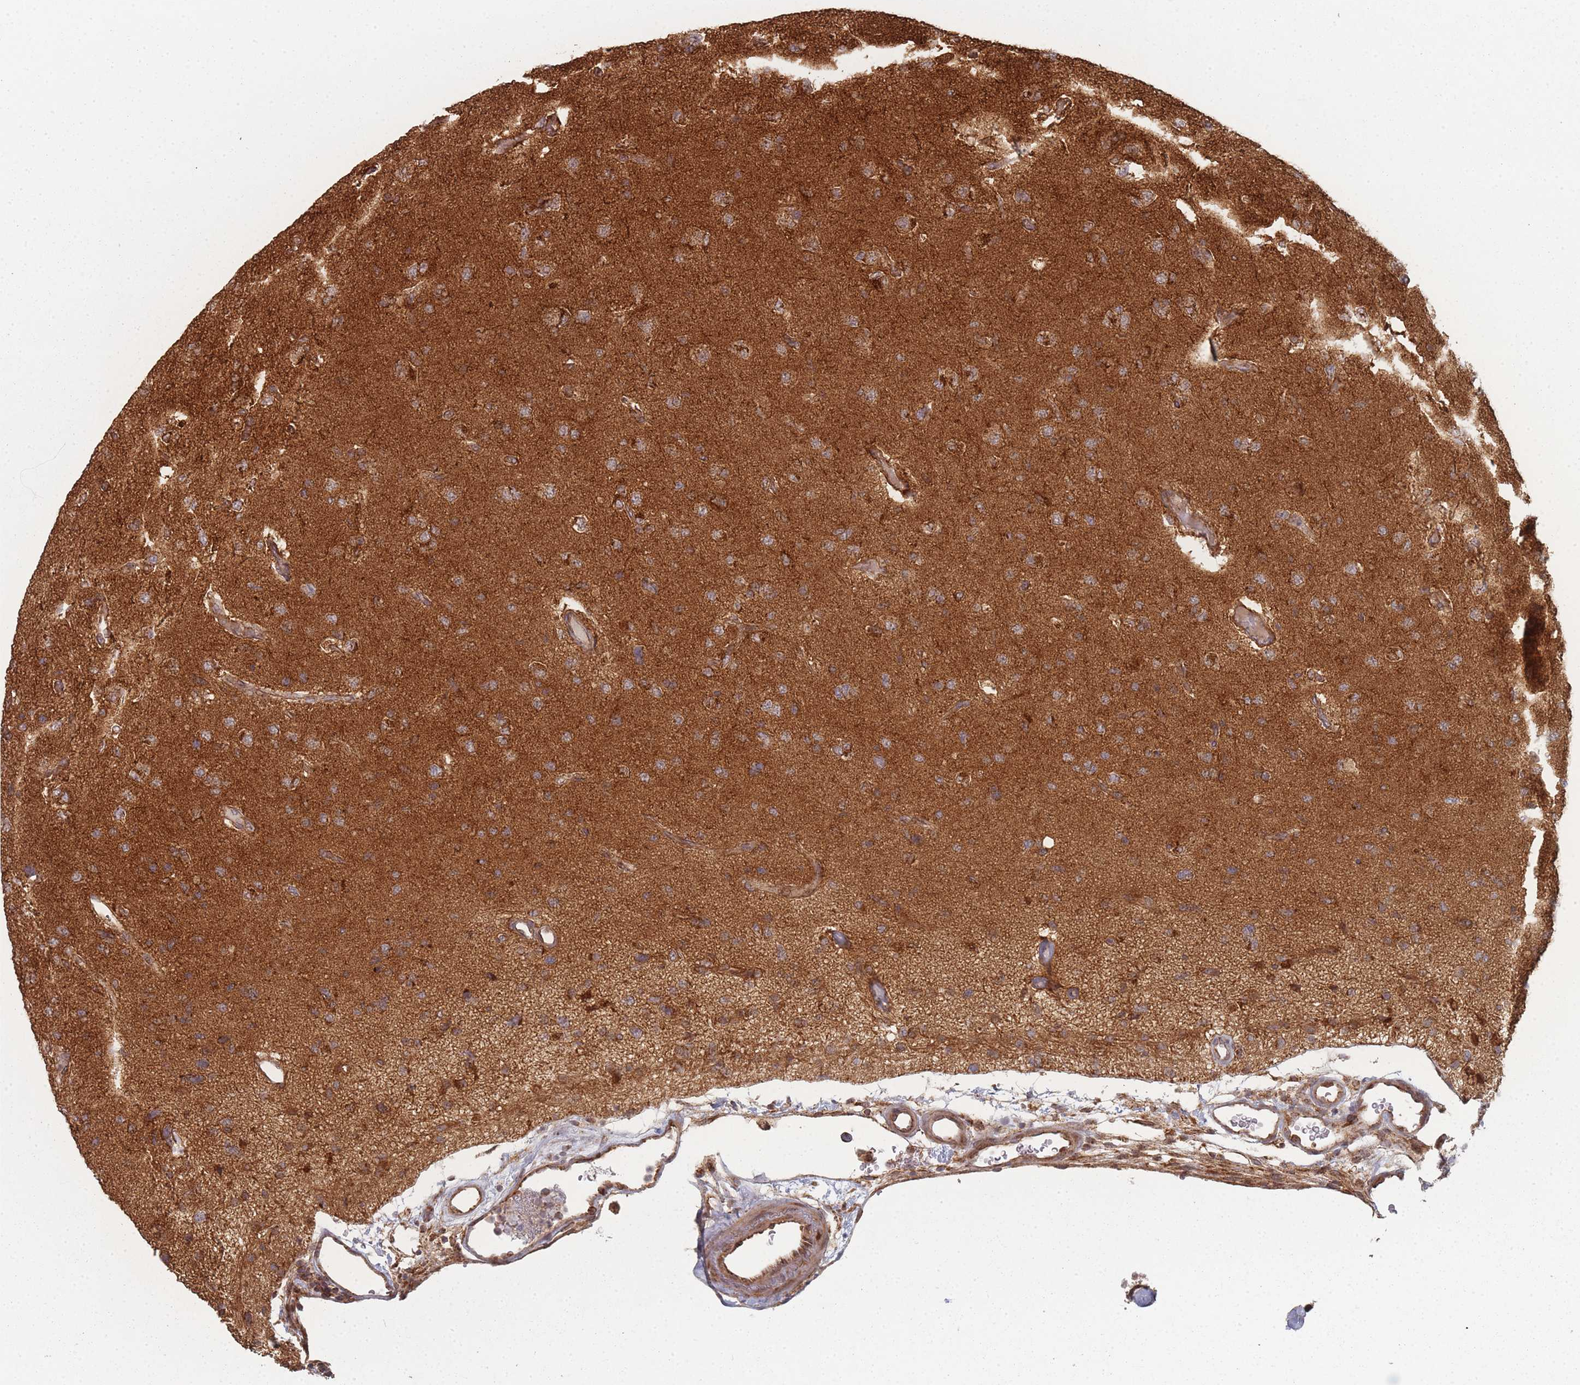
{"staining": {"intensity": "moderate", "quantity": ">75%", "location": "cytoplasmic/membranous"}, "tissue": "glioma", "cell_type": "Tumor cells", "image_type": "cancer", "snomed": [{"axis": "morphology", "description": "Glioma, malignant, High grade"}, {"axis": "topography", "description": "Brain"}], "caption": "This image displays glioma stained with immunohistochemistry to label a protein in brown. The cytoplasmic/membranous of tumor cells show moderate positivity for the protein. Nuclei are counter-stained blue.", "gene": "PSMB3", "patient": {"sex": "male", "age": 77}}